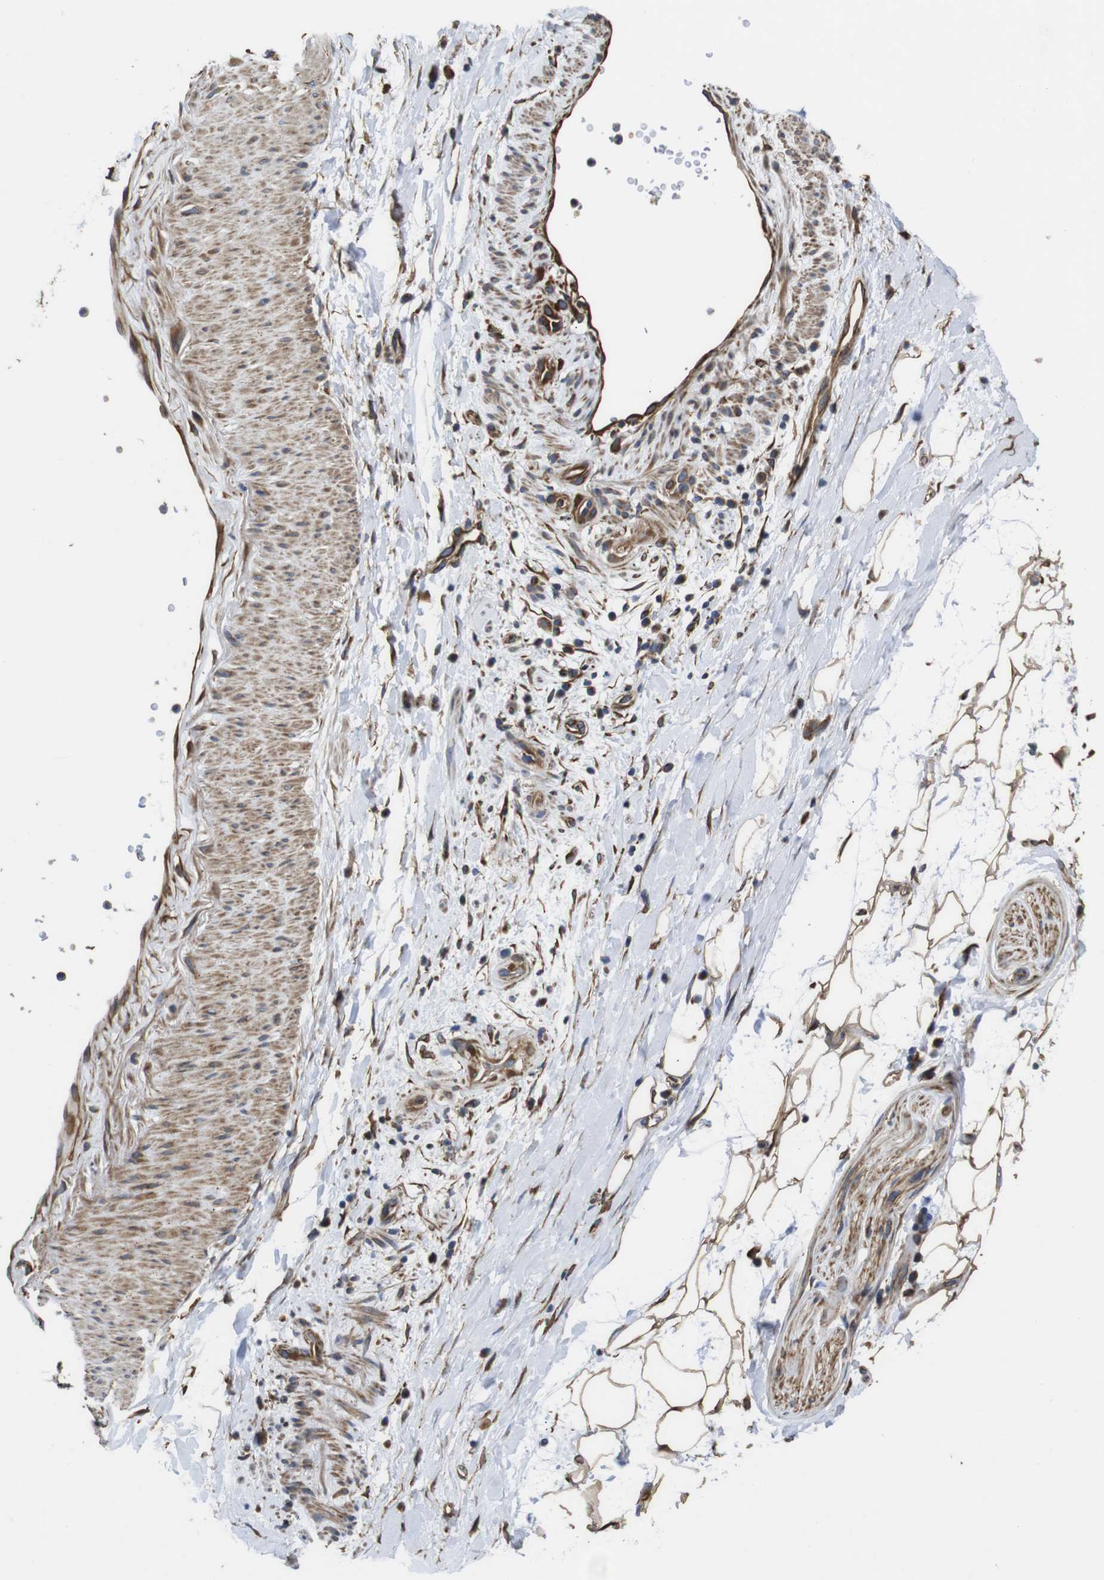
{"staining": {"intensity": "weak", "quantity": ">75%", "location": "cytoplasmic/membranous"}, "tissue": "adipose tissue", "cell_type": "Adipocytes", "image_type": "normal", "snomed": [{"axis": "morphology", "description": "Normal tissue, NOS"}, {"axis": "topography", "description": "Soft tissue"}], "caption": "Immunohistochemical staining of benign human adipose tissue displays weak cytoplasmic/membranous protein positivity in approximately >75% of adipocytes.", "gene": "POMK", "patient": {"sex": "male", "age": 72}}